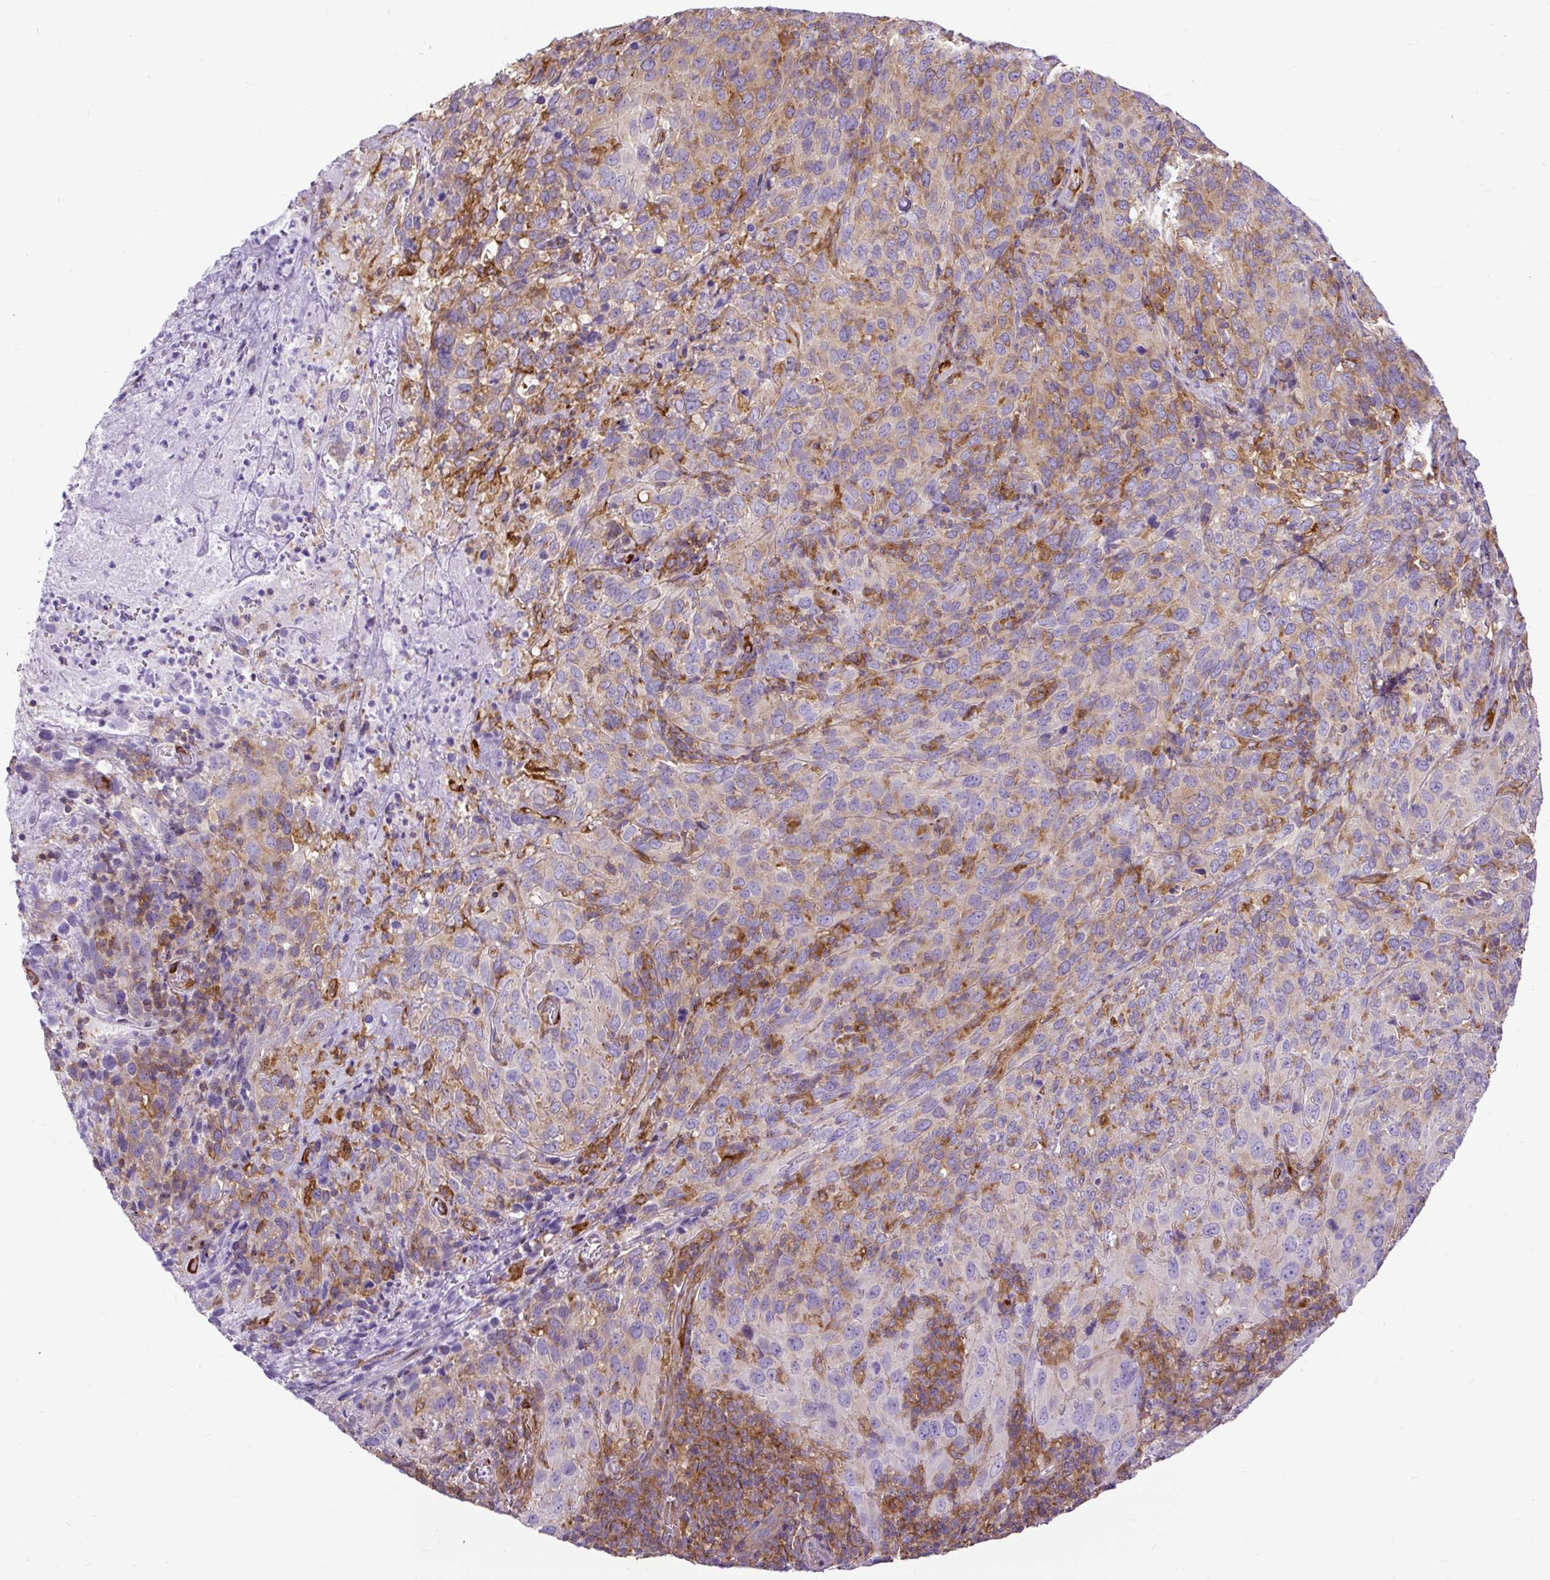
{"staining": {"intensity": "moderate", "quantity": "25%-75%", "location": "cytoplasmic/membranous"}, "tissue": "cervical cancer", "cell_type": "Tumor cells", "image_type": "cancer", "snomed": [{"axis": "morphology", "description": "Squamous cell carcinoma, NOS"}, {"axis": "topography", "description": "Cervix"}], "caption": "Immunohistochemical staining of human cervical cancer (squamous cell carcinoma) shows moderate cytoplasmic/membranous protein positivity in approximately 25%-75% of tumor cells.", "gene": "MAP1S", "patient": {"sex": "female", "age": 51}}